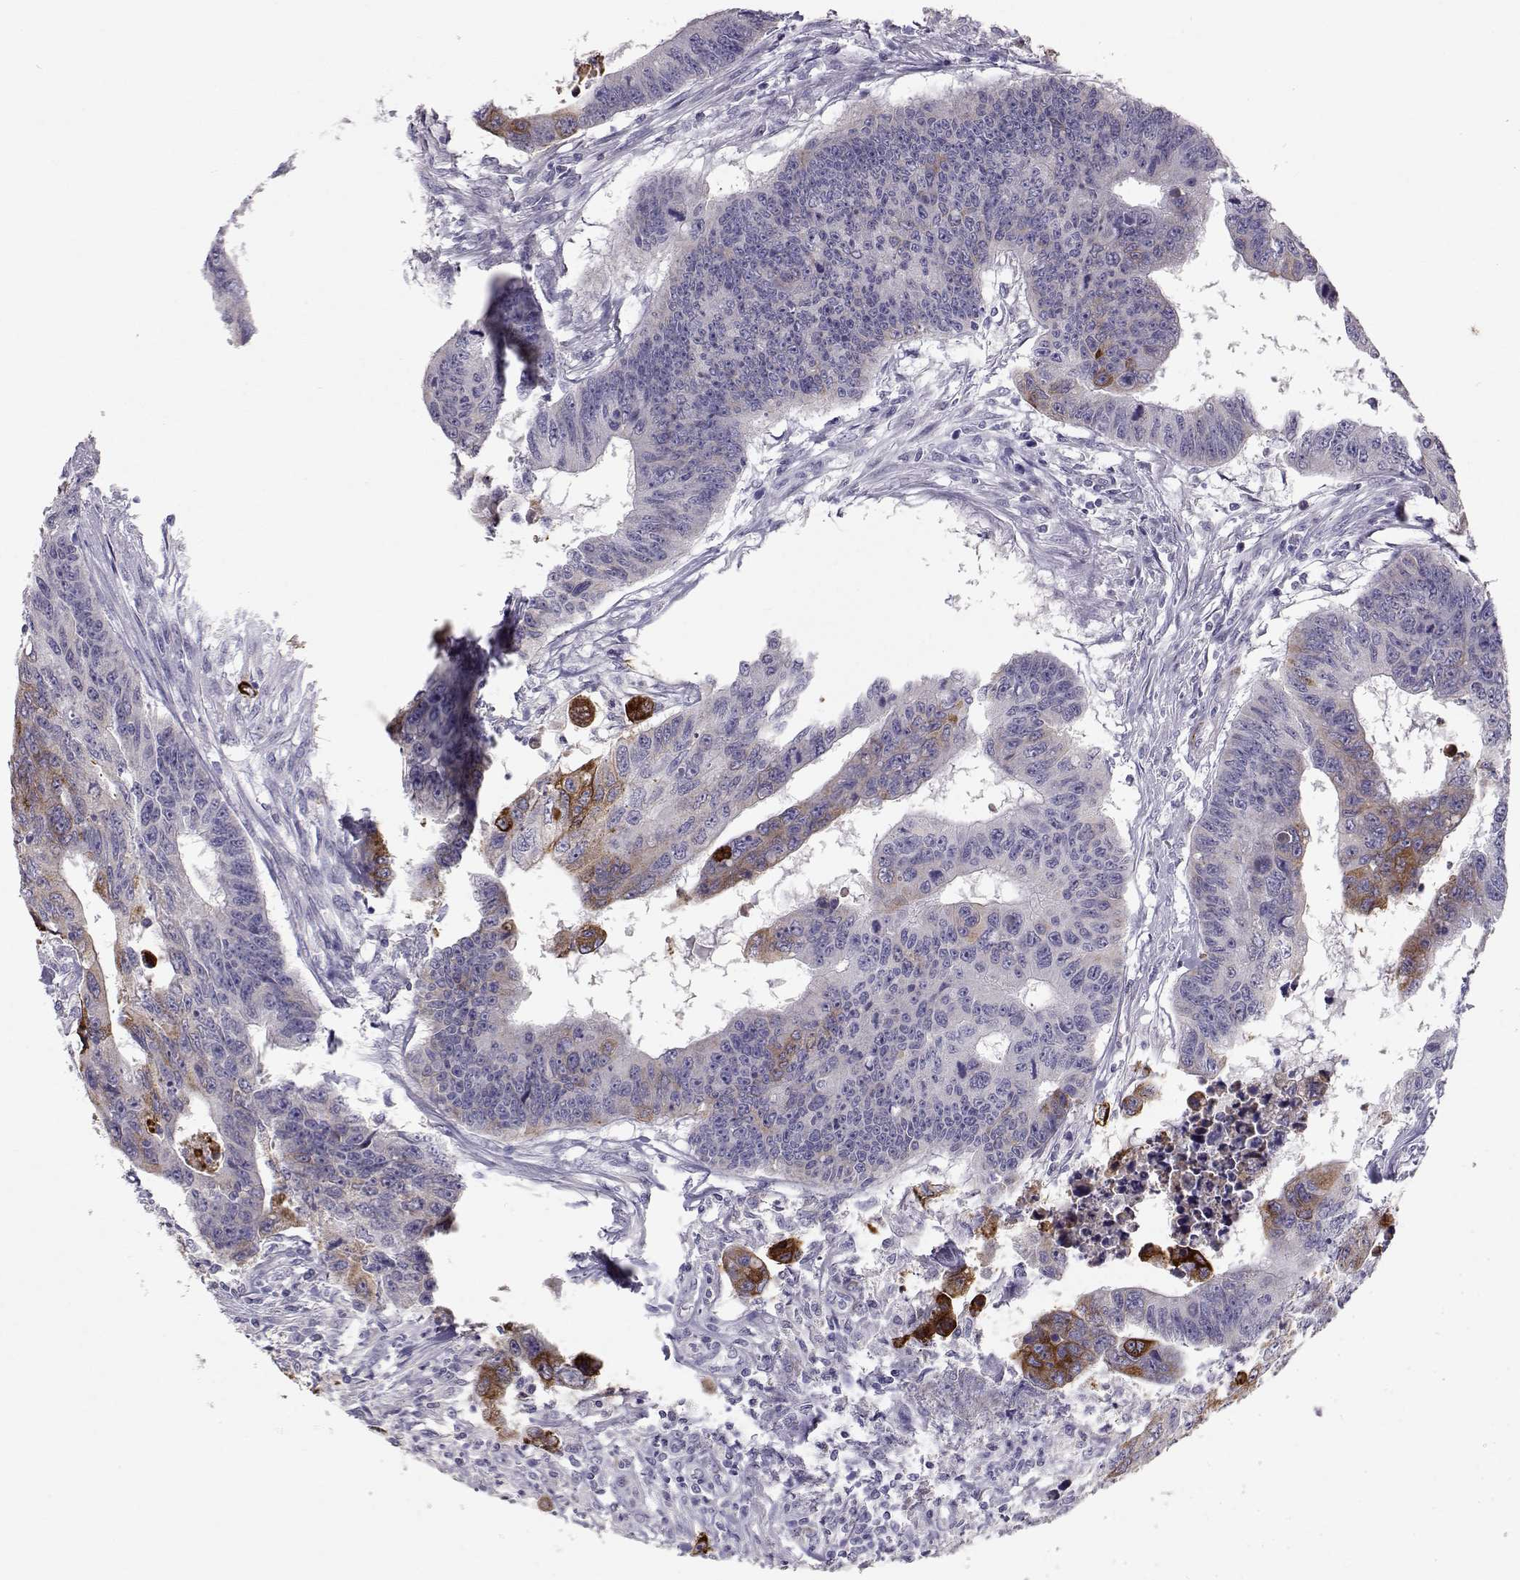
{"staining": {"intensity": "strong", "quantity": "<25%", "location": "cytoplasmic/membranous"}, "tissue": "colorectal cancer", "cell_type": "Tumor cells", "image_type": "cancer", "snomed": [{"axis": "morphology", "description": "Adenocarcinoma, NOS"}, {"axis": "topography", "description": "Rectum"}], "caption": "Human adenocarcinoma (colorectal) stained with a protein marker demonstrates strong staining in tumor cells.", "gene": "LAMB3", "patient": {"sex": "female", "age": 85}}